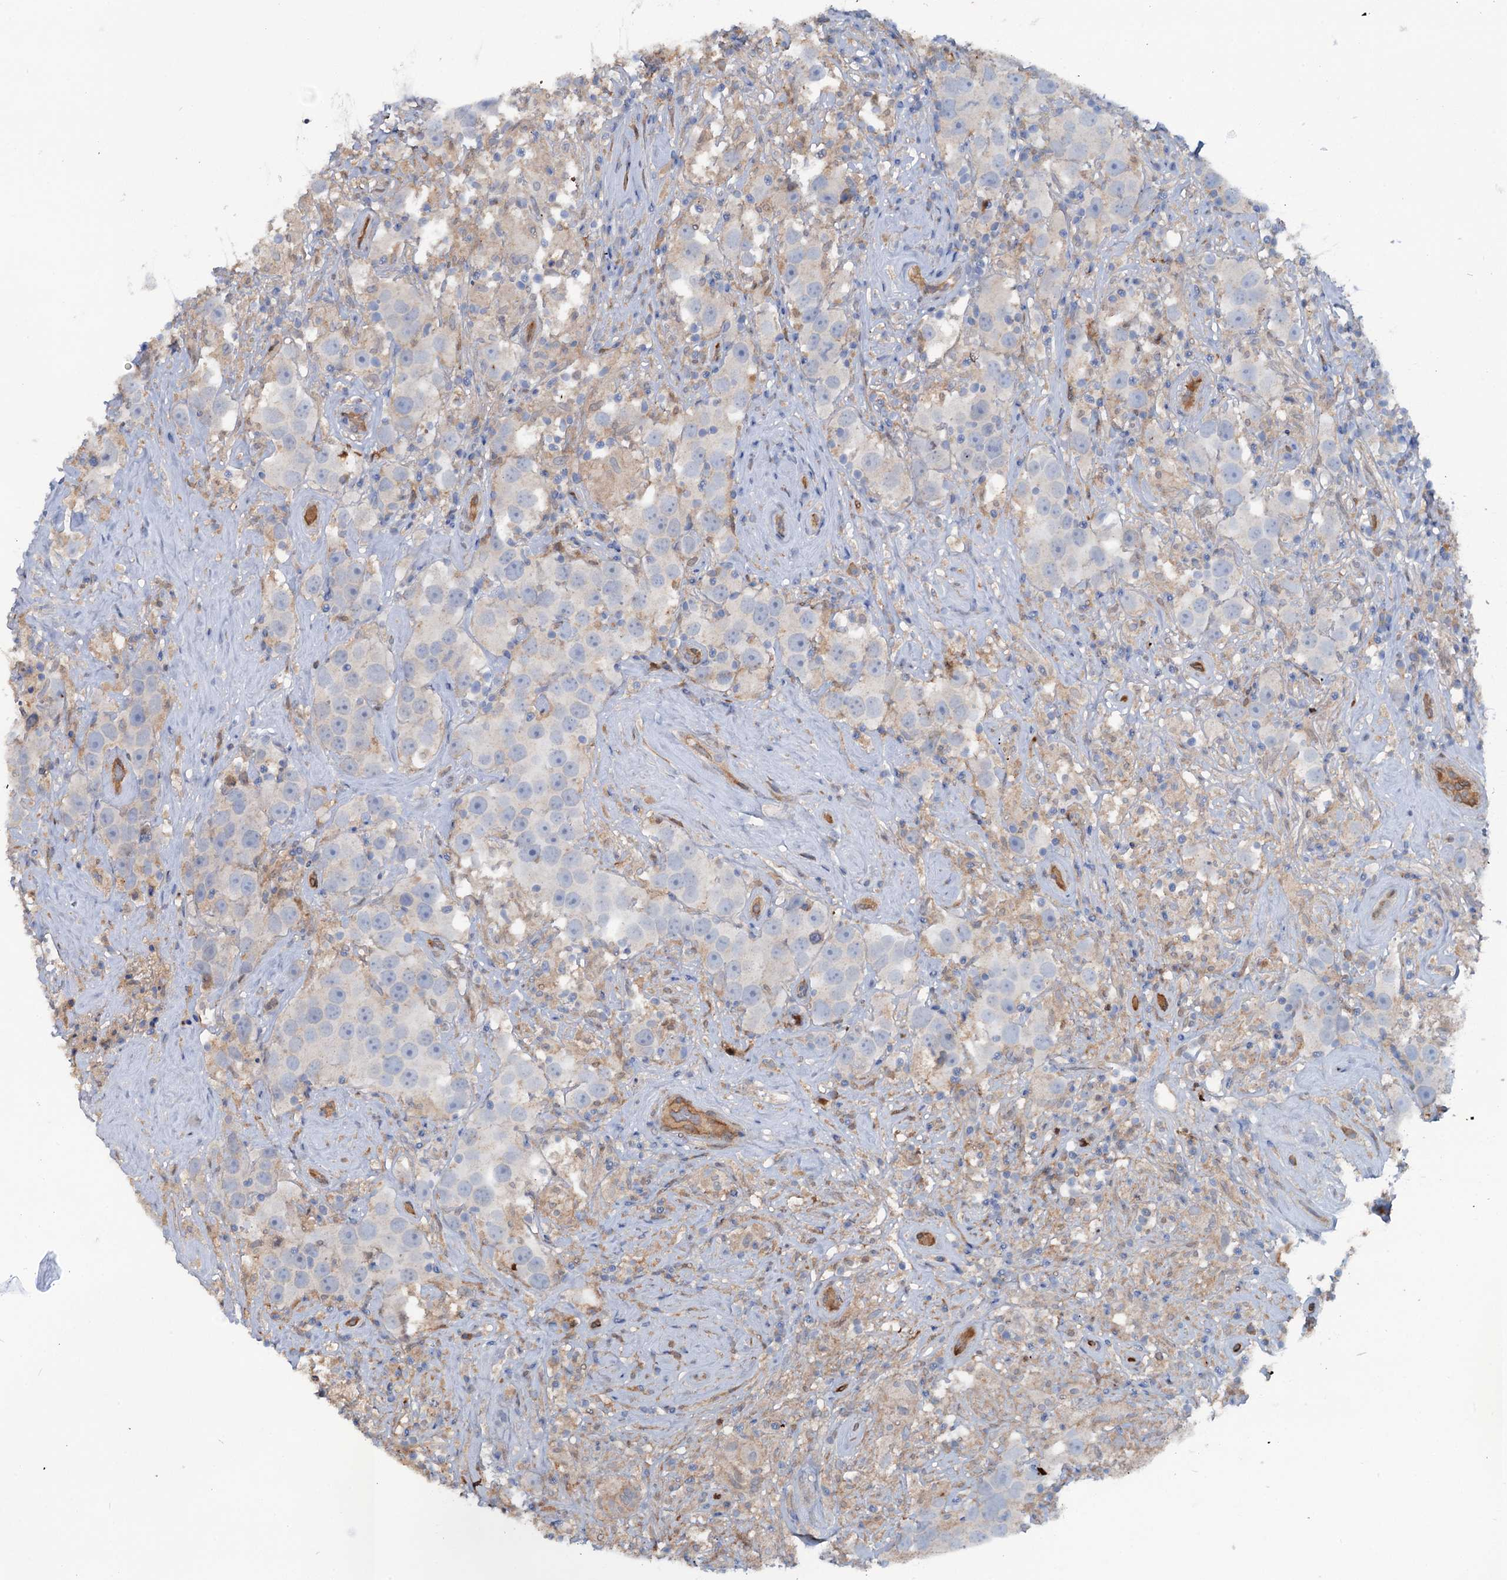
{"staining": {"intensity": "negative", "quantity": "none", "location": "none"}, "tissue": "testis cancer", "cell_type": "Tumor cells", "image_type": "cancer", "snomed": [{"axis": "morphology", "description": "Seminoma, NOS"}, {"axis": "topography", "description": "Testis"}], "caption": "Micrograph shows no protein staining in tumor cells of testis seminoma tissue.", "gene": "IL17RD", "patient": {"sex": "male", "age": 49}}